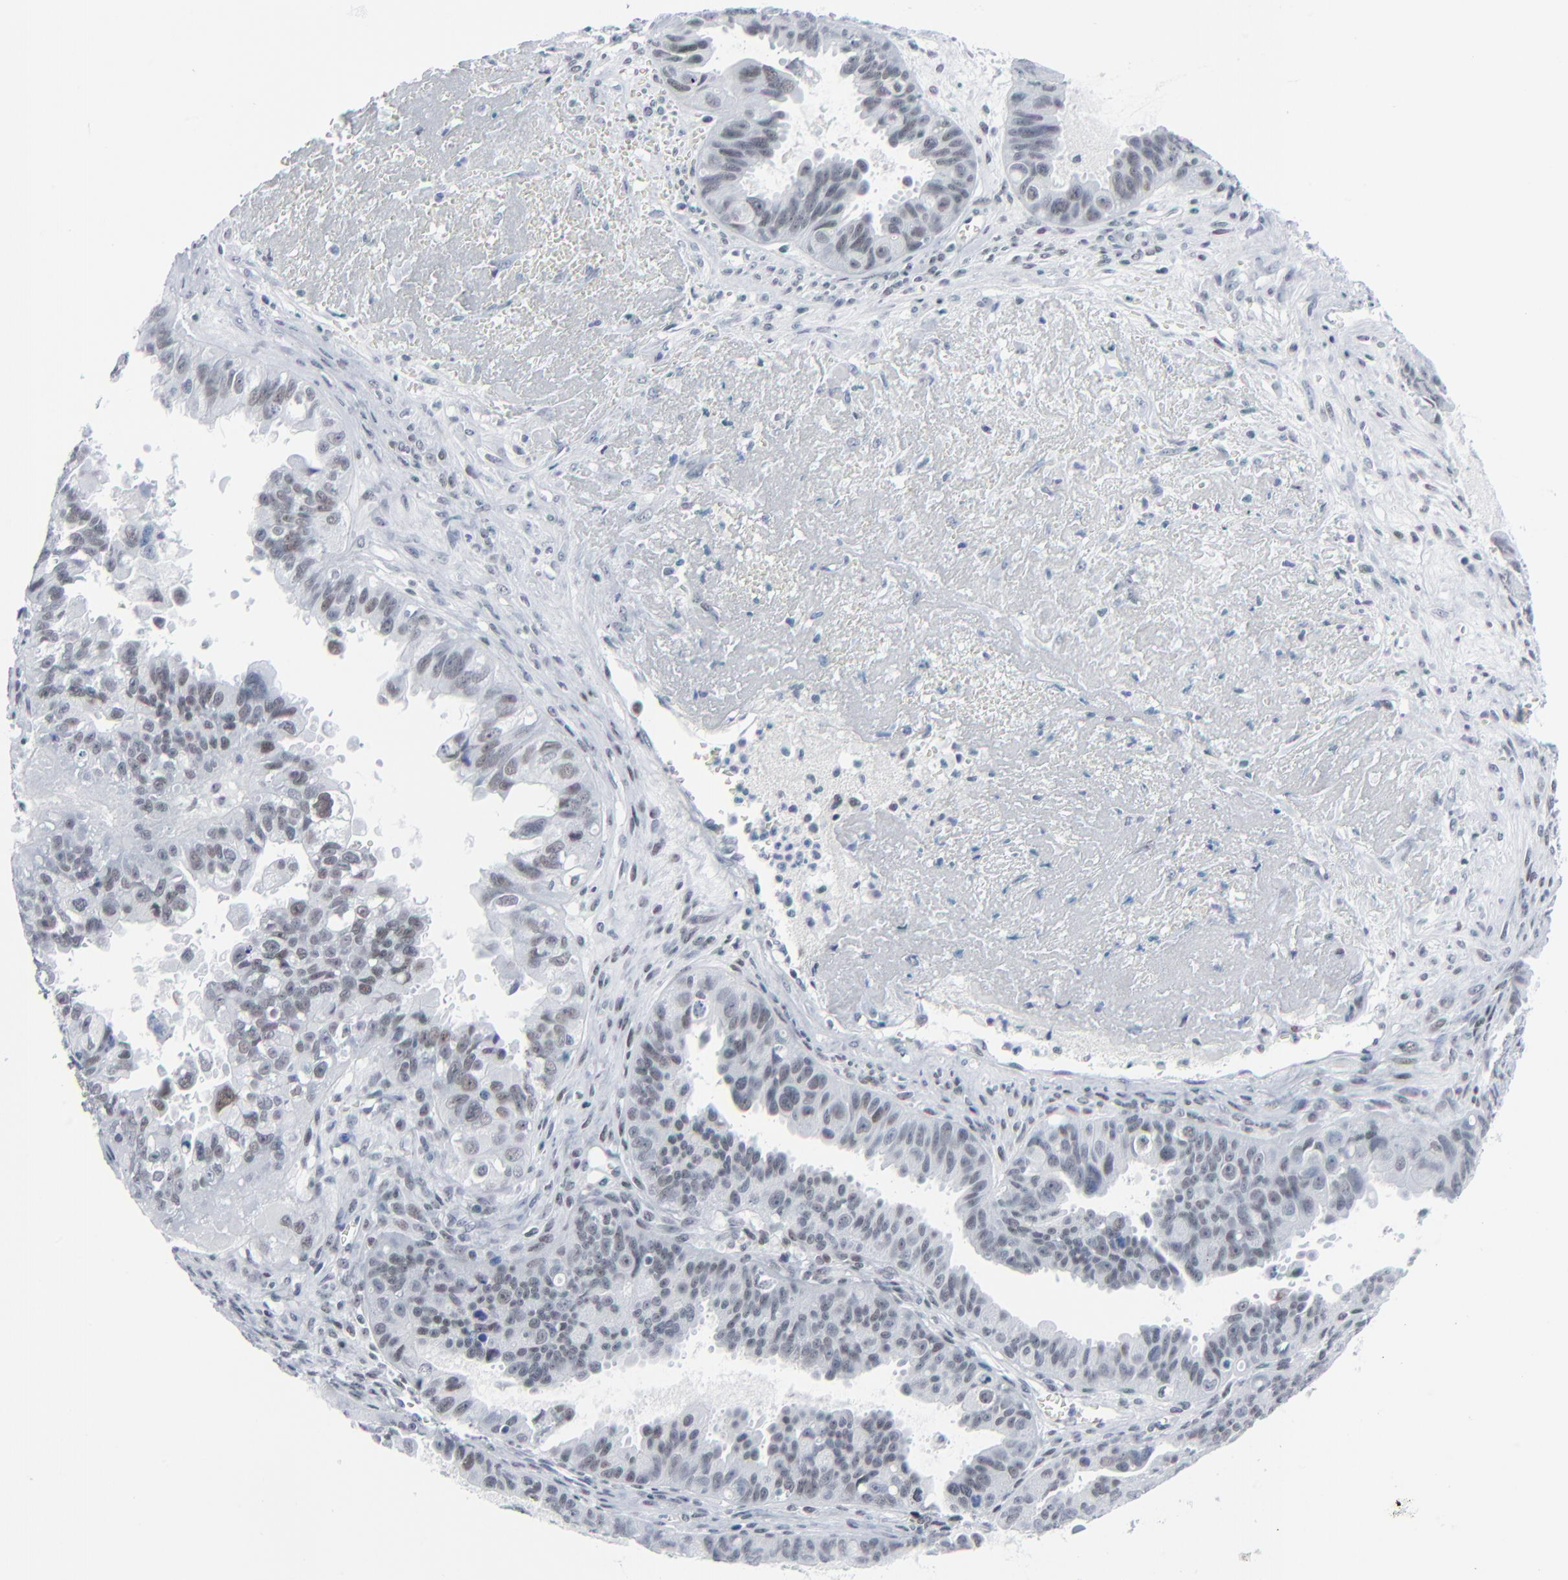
{"staining": {"intensity": "weak", "quantity": ">75%", "location": "nuclear"}, "tissue": "ovarian cancer", "cell_type": "Tumor cells", "image_type": "cancer", "snomed": [{"axis": "morphology", "description": "Carcinoma, endometroid"}, {"axis": "topography", "description": "Ovary"}], "caption": "High-power microscopy captured an immunohistochemistry micrograph of ovarian cancer, revealing weak nuclear positivity in about >75% of tumor cells. (Stains: DAB in brown, nuclei in blue, Microscopy: brightfield microscopy at high magnification).", "gene": "SIRT1", "patient": {"sex": "female", "age": 85}}